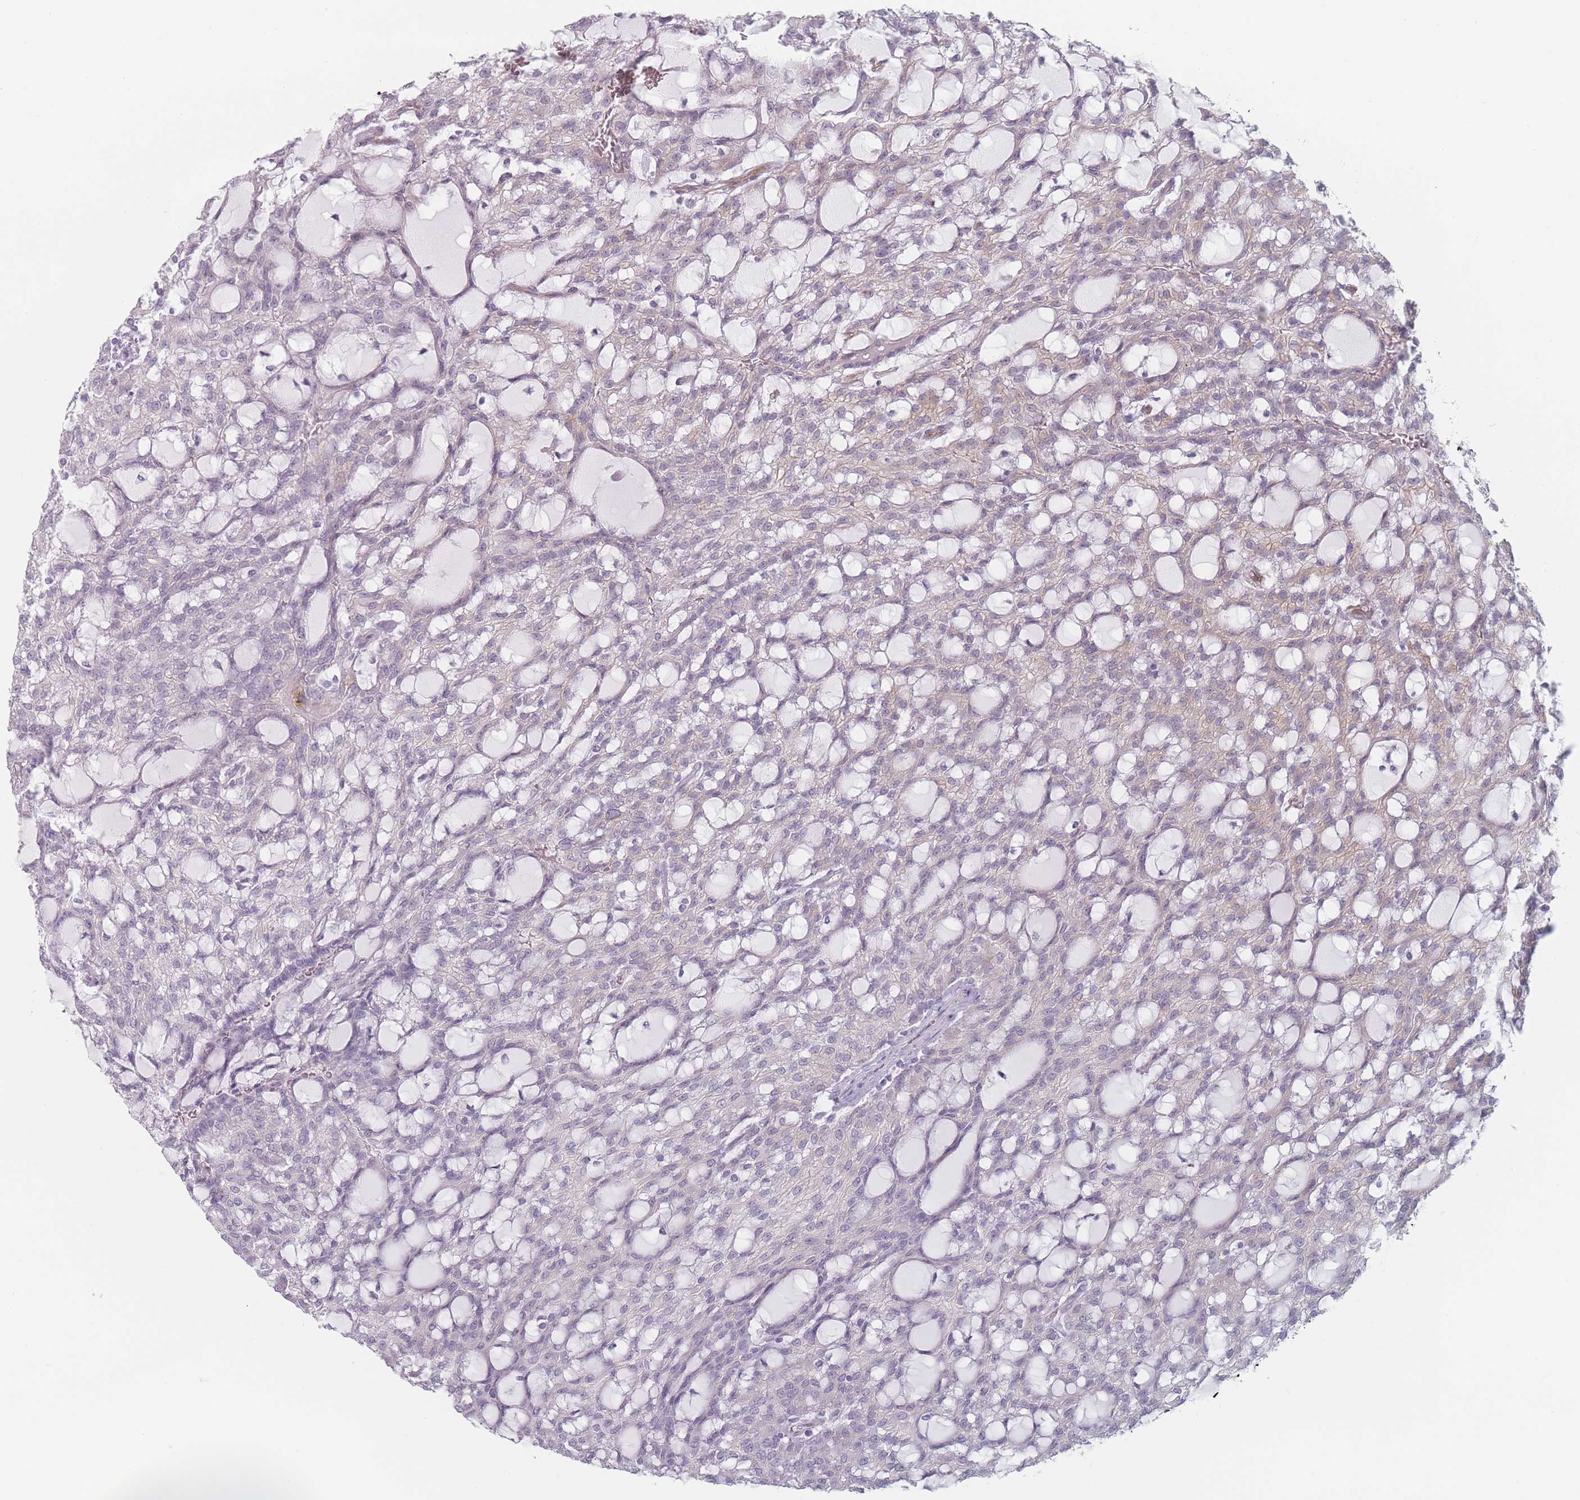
{"staining": {"intensity": "moderate", "quantity": "25%-75%", "location": "cytoplasmic/membranous"}, "tissue": "renal cancer", "cell_type": "Tumor cells", "image_type": "cancer", "snomed": [{"axis": "morphology", "description": "Adenocarcinoma, NOS"}, {"axis": "topography", "description": "Kidney"}], "caption": "Immunohistochemistry (IHC) histopathology image of human renal cancer stained for a protein (brown), which demonstrates medium levels of moderate cytoplasmic/membranous positivity in approximately 25%-75% of tumor cells.", "gene": "RNF4", "patient": {"sex": "male", "age": 63}}